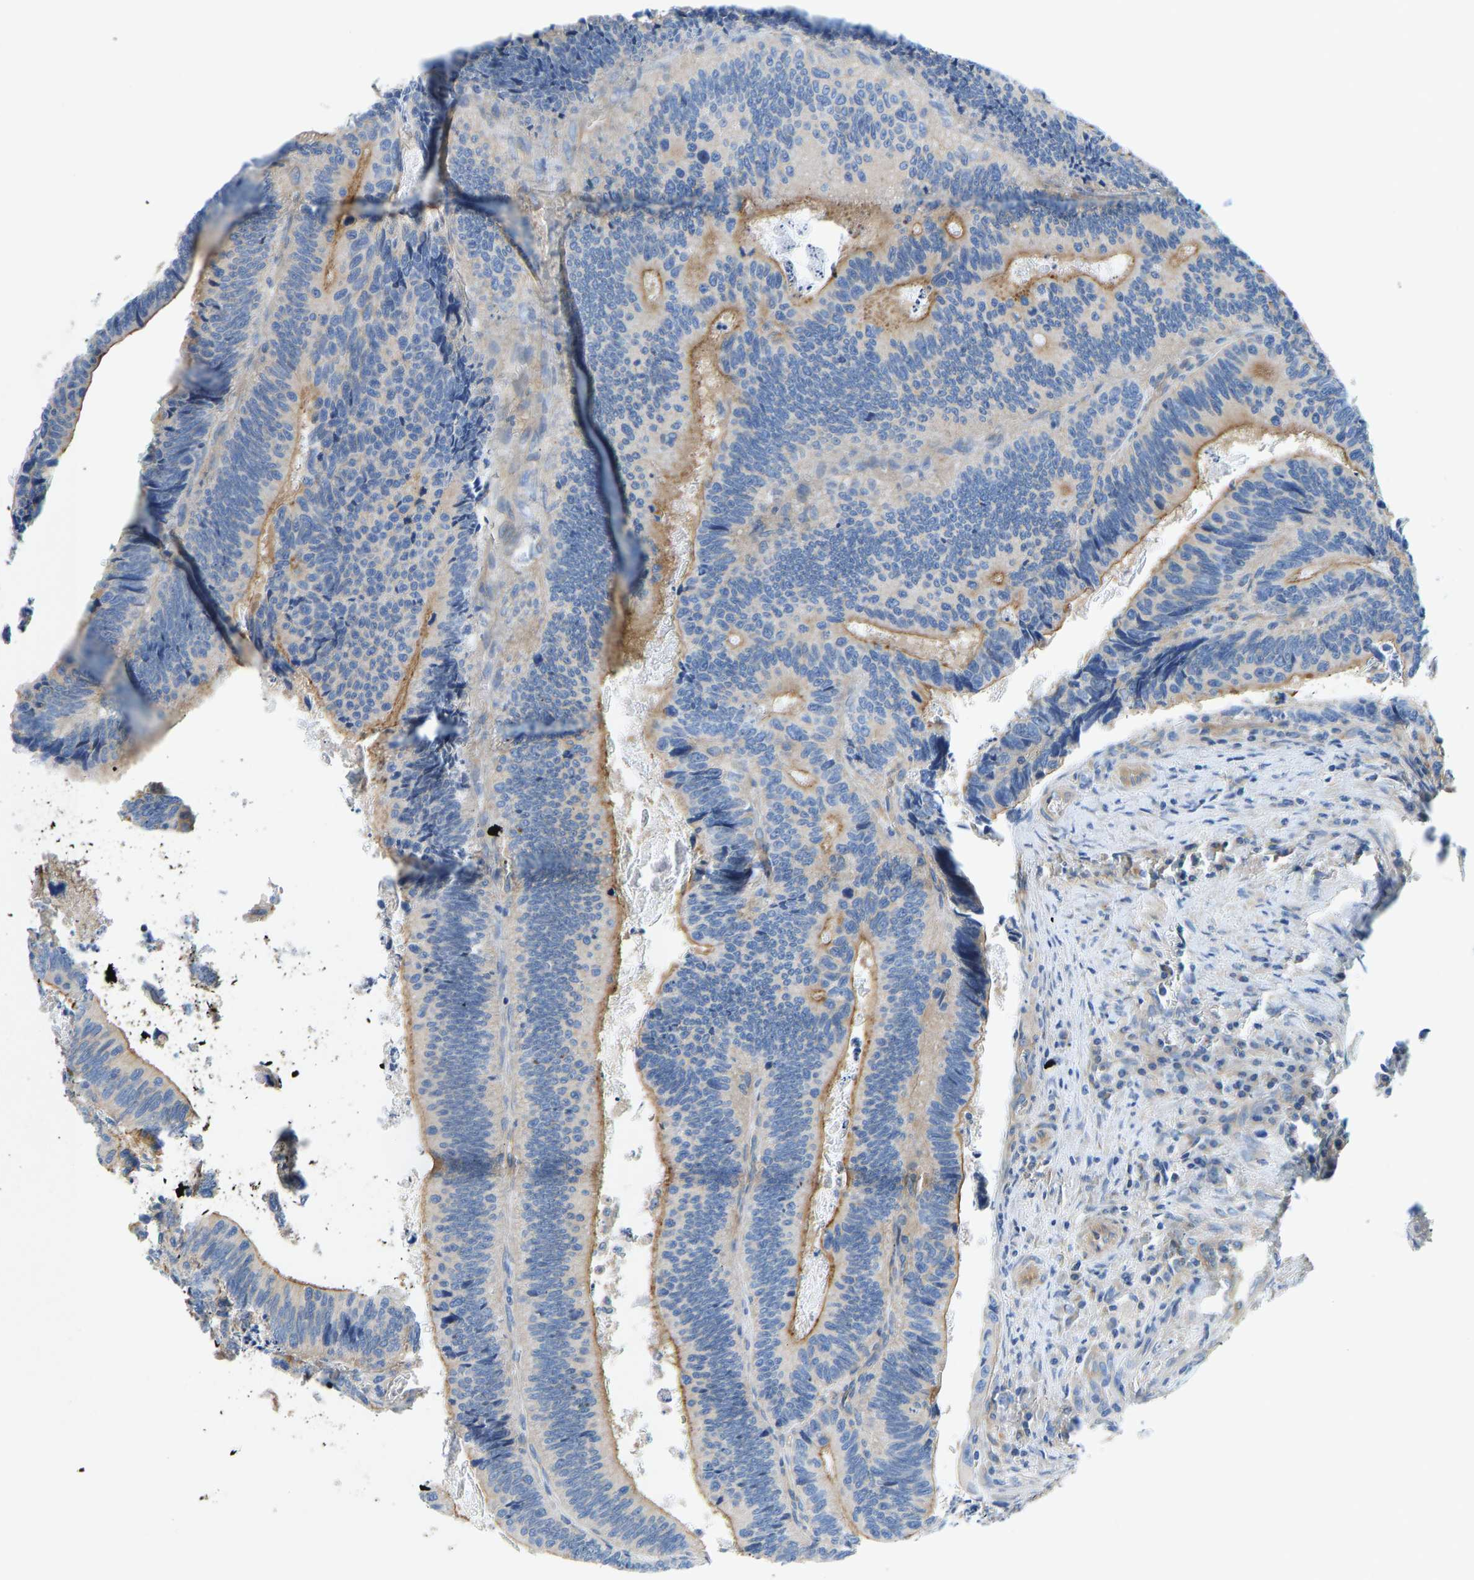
{"staining": {"intensity": "moderate", "quantity": "<25%", "location": "cytoplasmic/membranous"}, "tissue": "colorectal cancer", "cell_type": "Tumor cells", "image_type": "cancer", "snomed": [{"axis": "morphology", "description": "Inflammation, NOS"}, {"axis": "morphology", "description": "Adenocarcinoma, NOS"}, {"axis": "topography", "description": "Colon"}], "caption": "Colorectal cancer tissue displays moderate cytoplasmic/membranous positivity in approximately <25% of tumor cells, visualized by immunohistochemistry.", "gene": "CHAD", "patient": {"sex": "male", "age": 72}}